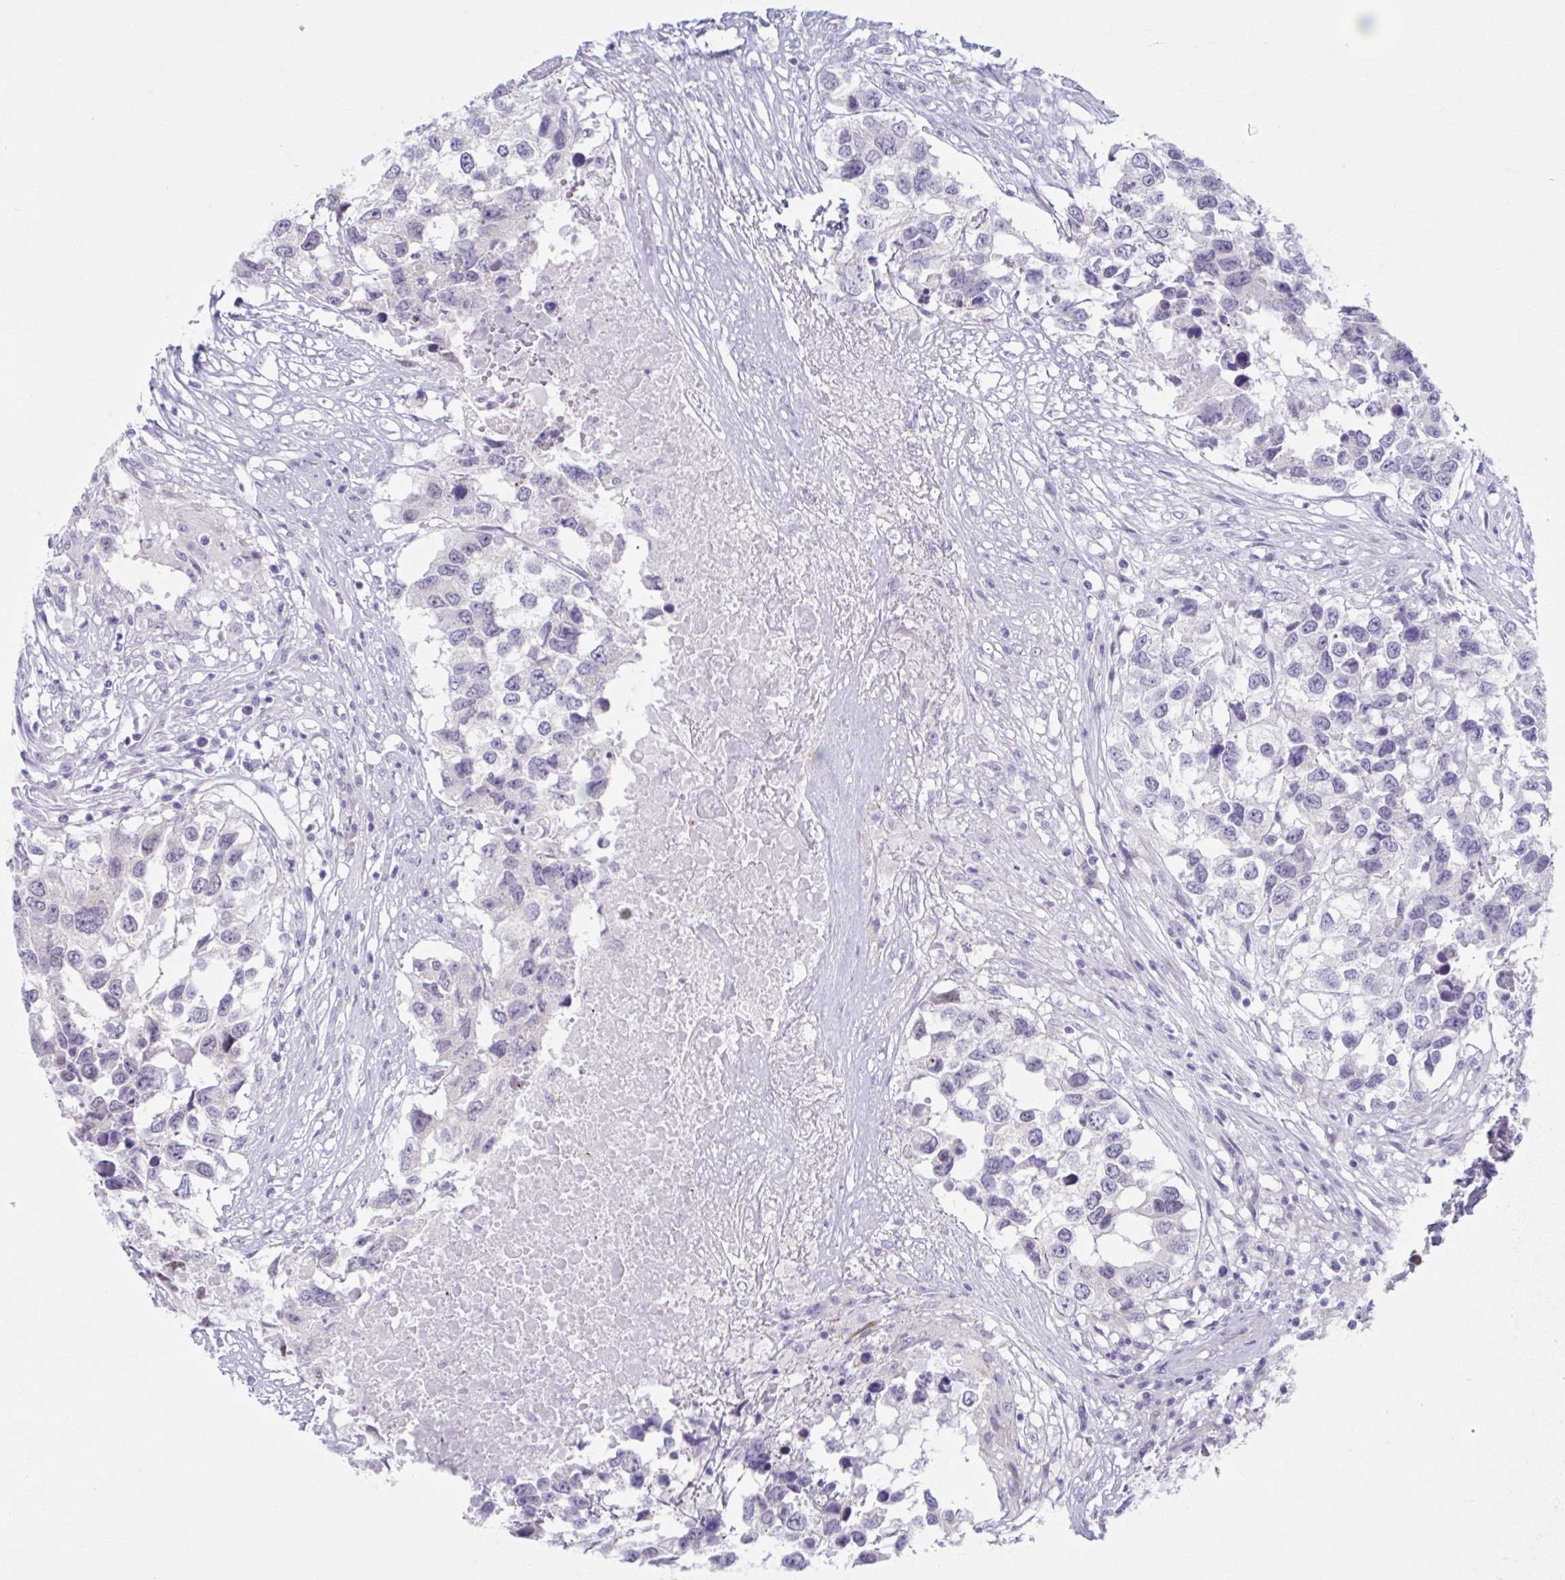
{"staining": {"intensity": "negative", "quantity": "none", "location": "none"}, "tissue": "testis cancer", "cell_type": "Tumor cells", "image_type": "cancer", "snomed": [{"axis": "morphology", "description": "Carcinoma, Embryonal, NOS"}, {"axis": "topography", "description": "Testis"}], "caption": "A photomicrograph of testis cancer stained for a protein exhibits no brown staining in tumor cells.", "gene": "CCDC105", "patient": {"sex": "male", "age": 83}}